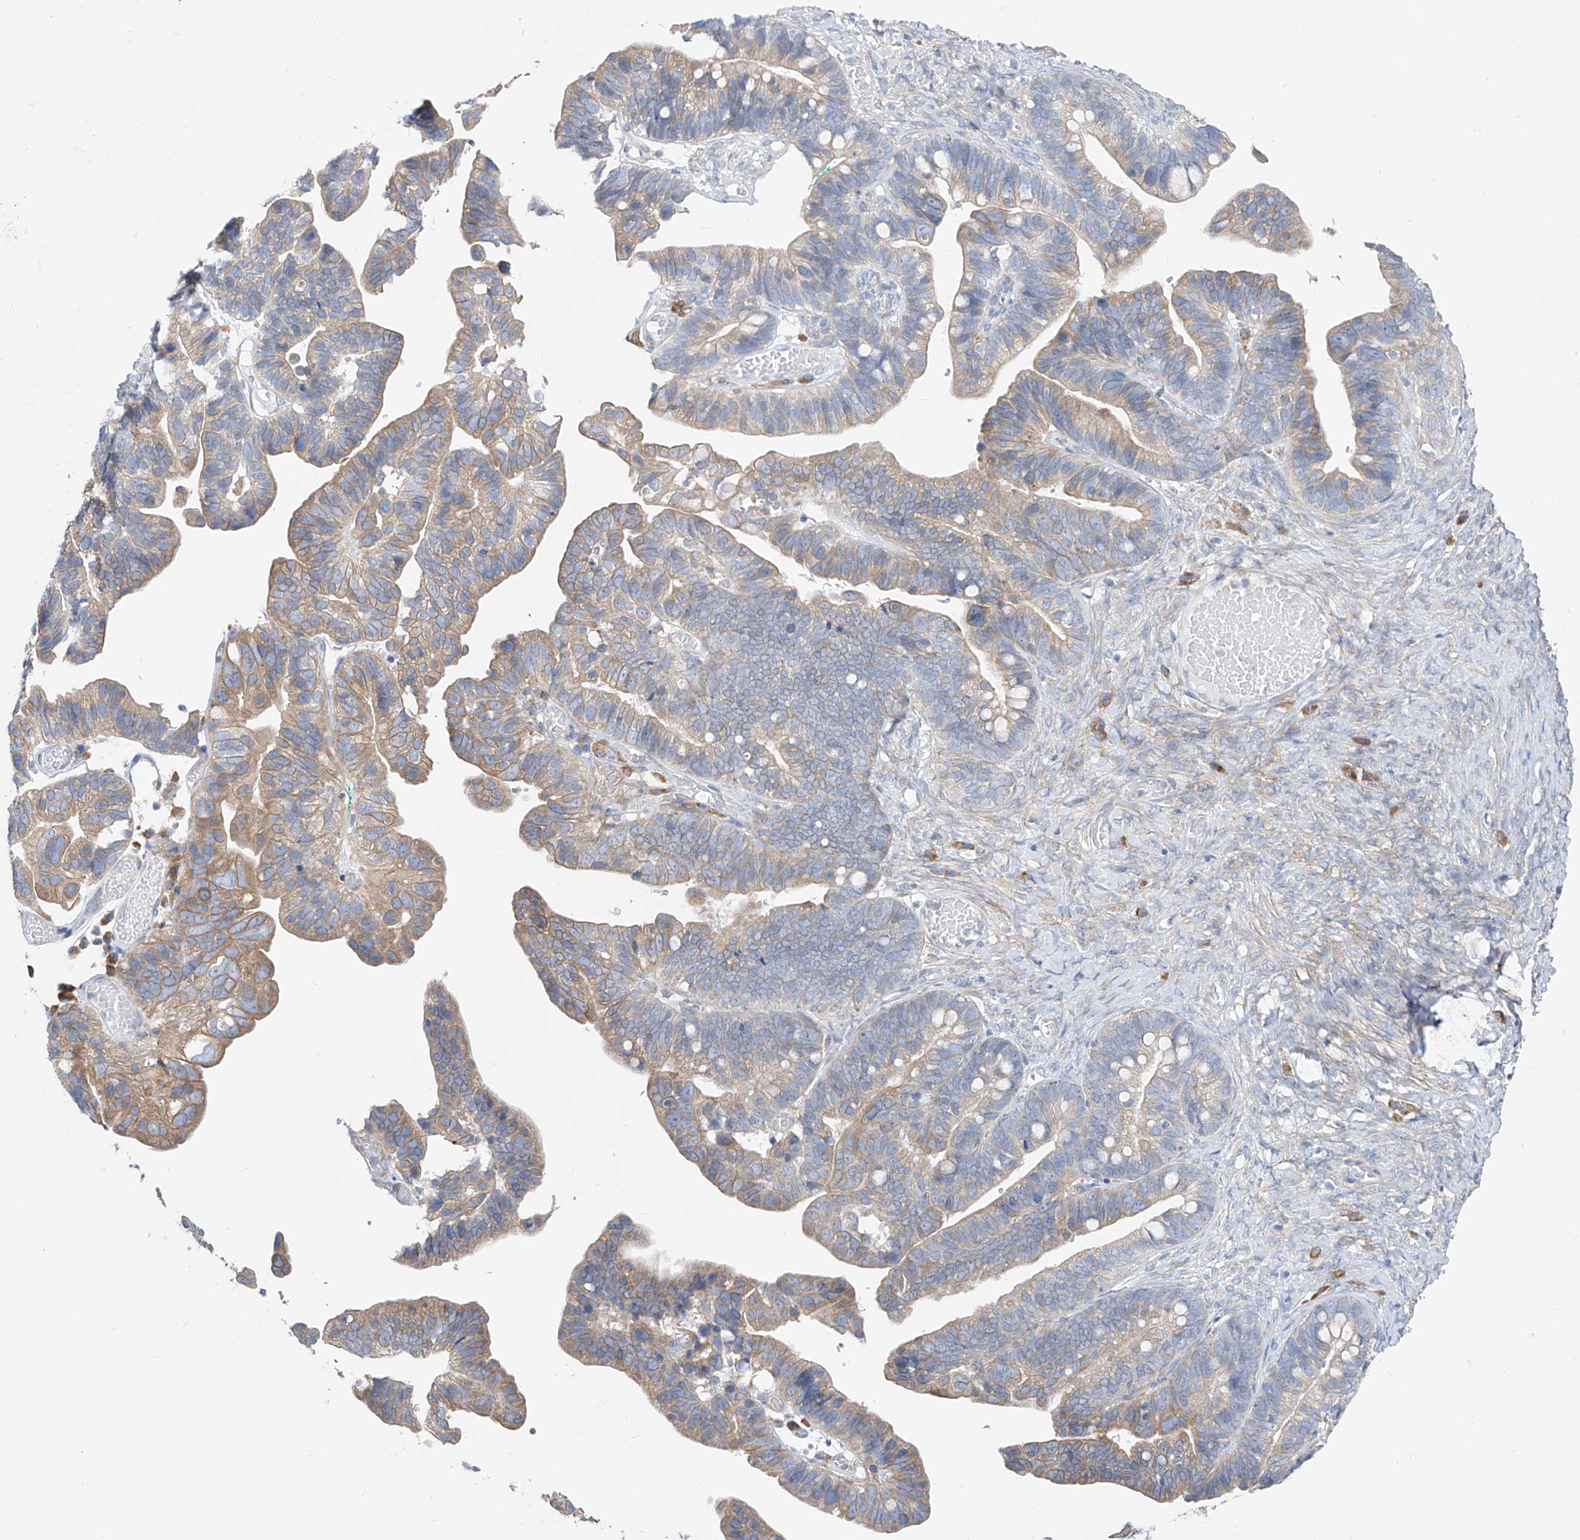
{"staining": {"intensity": "weak", "quantity": "25%-75%", "location": "cytoplasmic/membranous"}, "tissue": "ovarian cancer", "cell_type": "Tumor cells", "image_type": "cancer", "snomed": [{"axis": "morphology", "description": "Cystadenocarcinoma, serous, NOS"}, {"axis": "topography", "description": "Ovary"}], "caption": "Tumor cells exhibit low levels of weak cytoplasmic/membranous positivity in about 25%-75% of cells in serous cystadenocarcinoma (ovarian). (DAB (3,3'-diaminobenzidine) = brown stain, brightfield microscopy at high magnification).", "gene": "UFL1", "patient": {"sex": "female", "age": 56}}